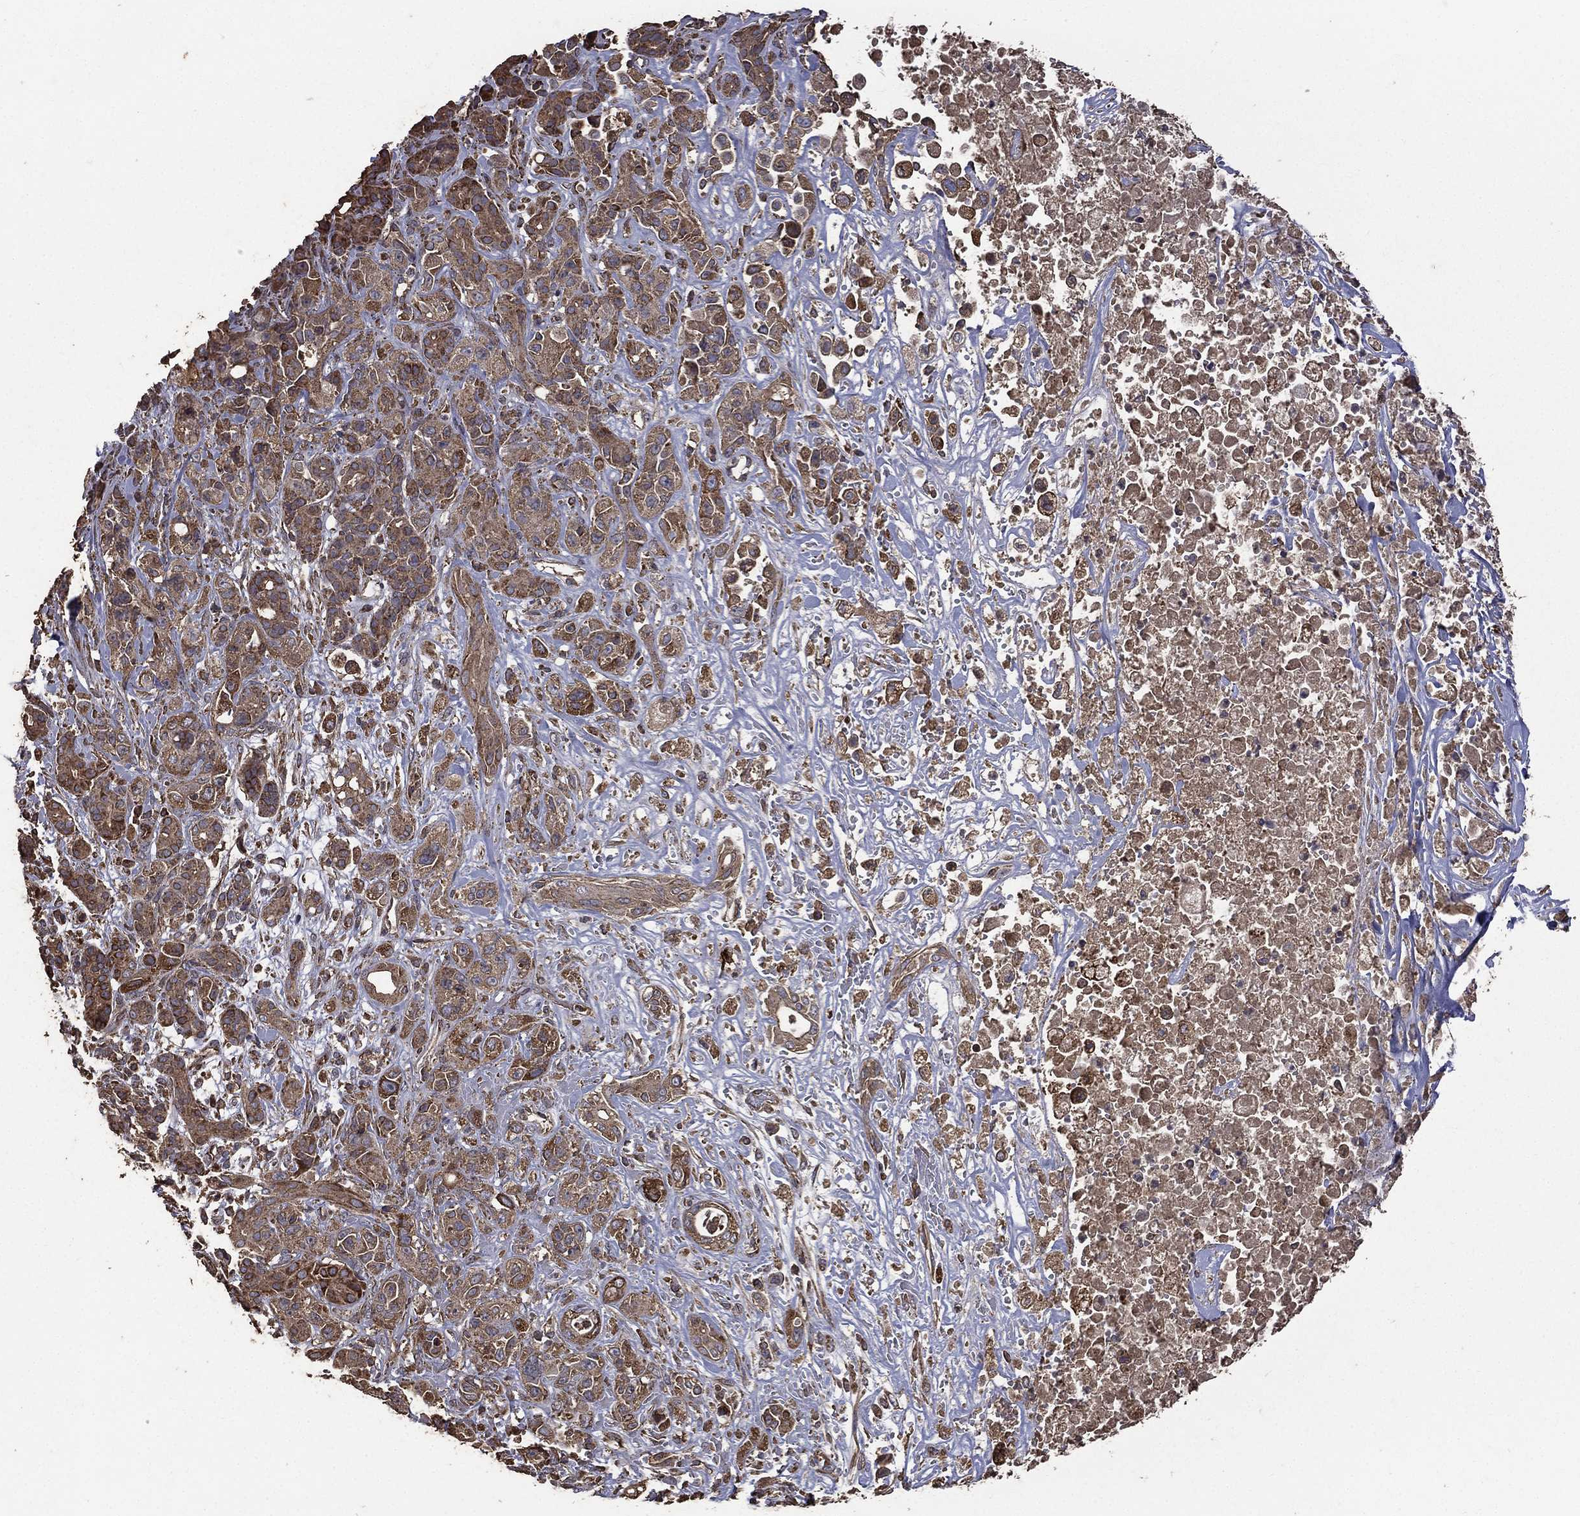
{"staining": {"intensity": "moderate", "quantity": ">75%", "location": "cytoplasmic/membranous"}, "tissue": "pancreatic cancer", "cell_type": "Tumor cells", "image_type": "cancer", "snomed": [{"axis": "morphology", "description": "Adenocarcinoma, NOS"}, {"axis": "topography", "description": "Pancreas"}], "caption": "DAB (3,3'-diaminobenzidine) immunohistochemical staining of human pancreatic cancer (adenocarcinoma) exhibits moderate cytoplasmic/membranous protein staining in approximately >75% of tumor cells.", "gene": "METTL27", "patient": {"sex": "male", "age": 44}}